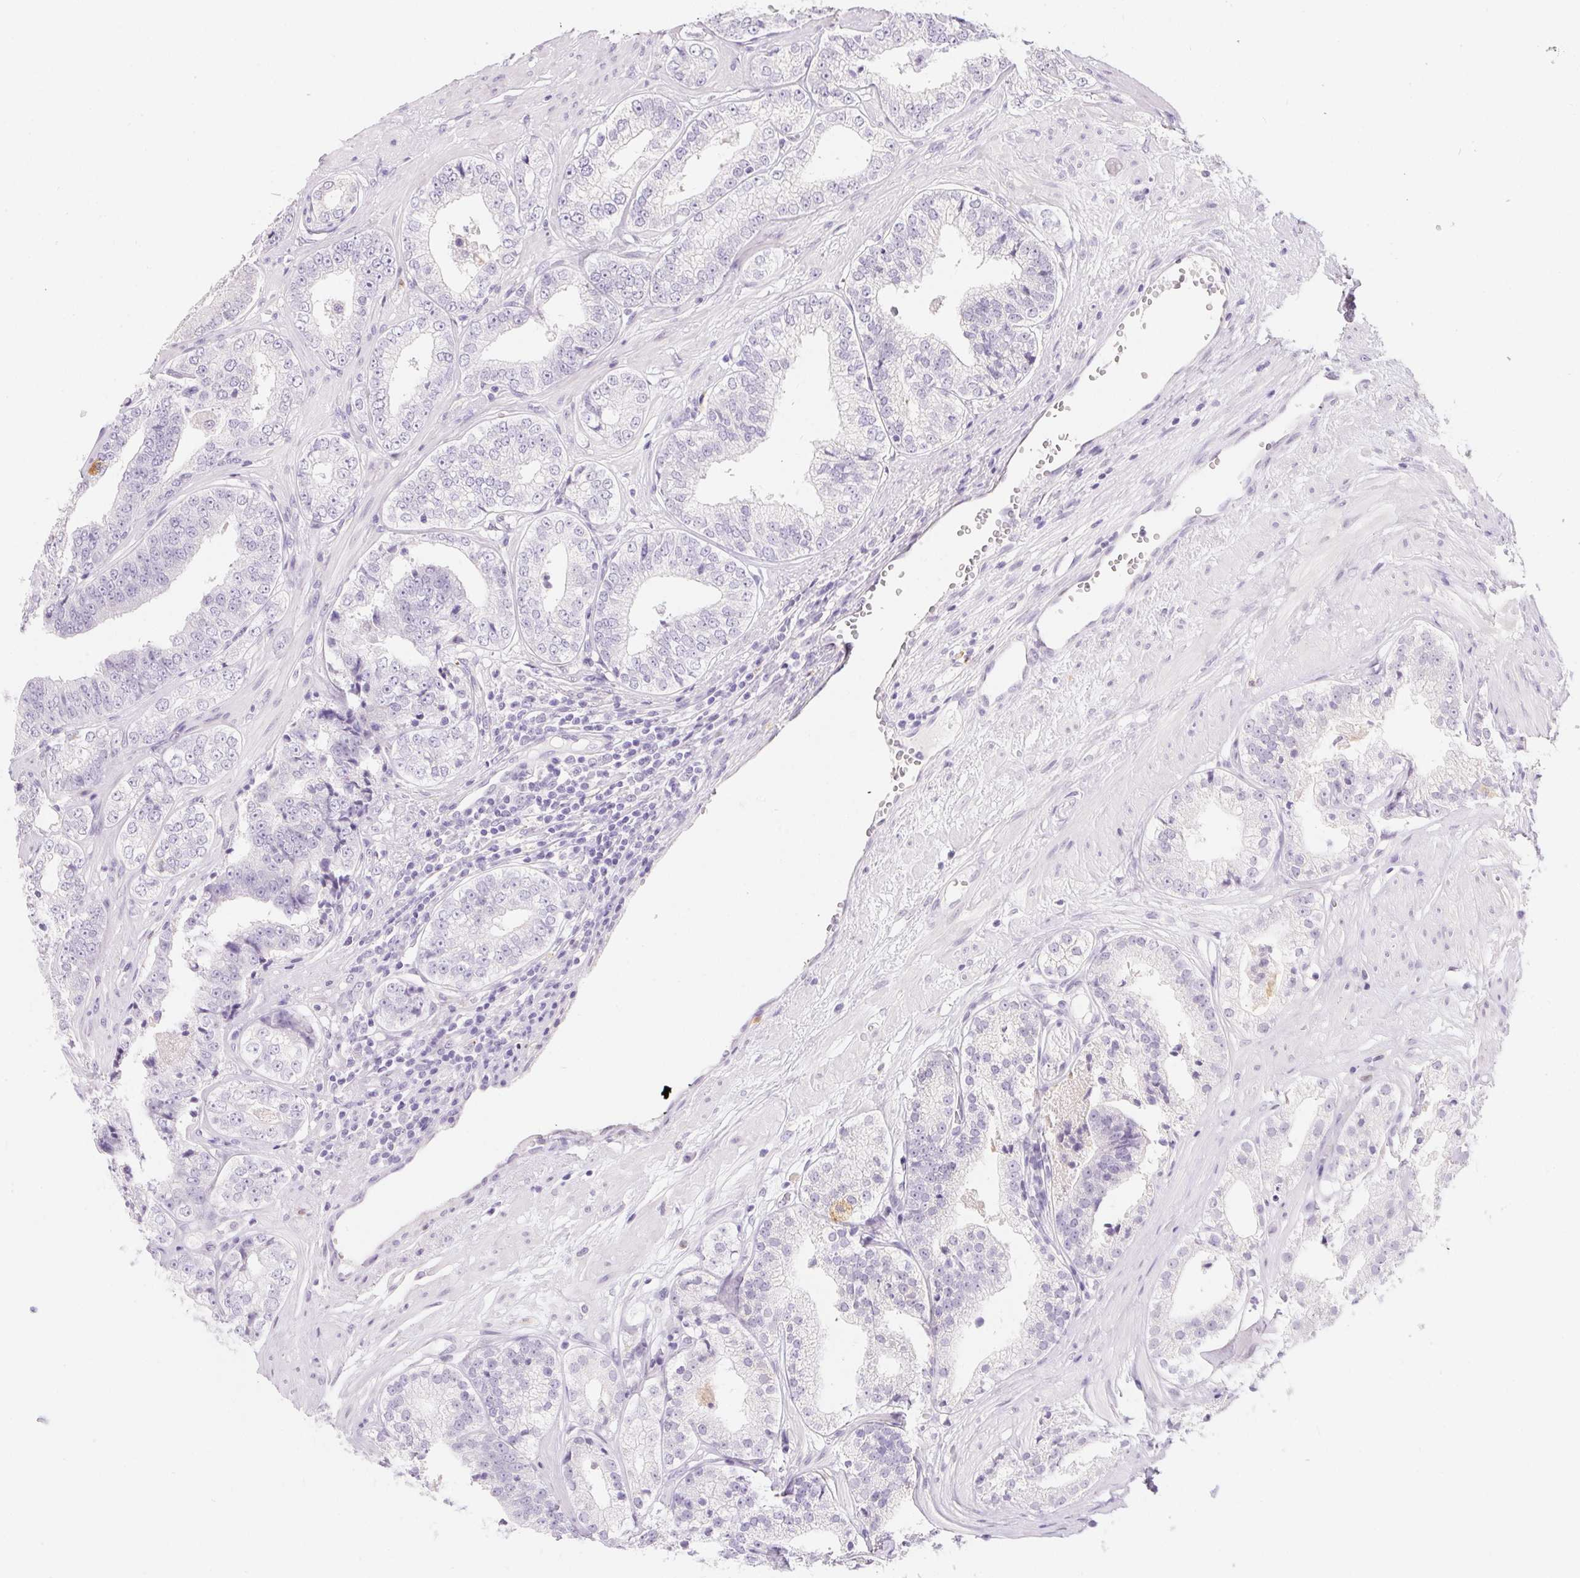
{"staining": {"intensity": "negative", "quantity": "none", "location": "none"}, "tissue": "prostate cancer", "cell_type": "Tumor cells", "image_type": "cancer", "snomed": [{"axis": "morphology", "description": "Adenocarcinoma, Low grade"}, {"axis": "topography", "description": "Prostate"}], "caption": "The image demonstrates no significant staining in tumor cells of prostate low-grade adenocarcinoma.", "gene": "MORC1", "patient": {"sex": "male", "age": 60}}